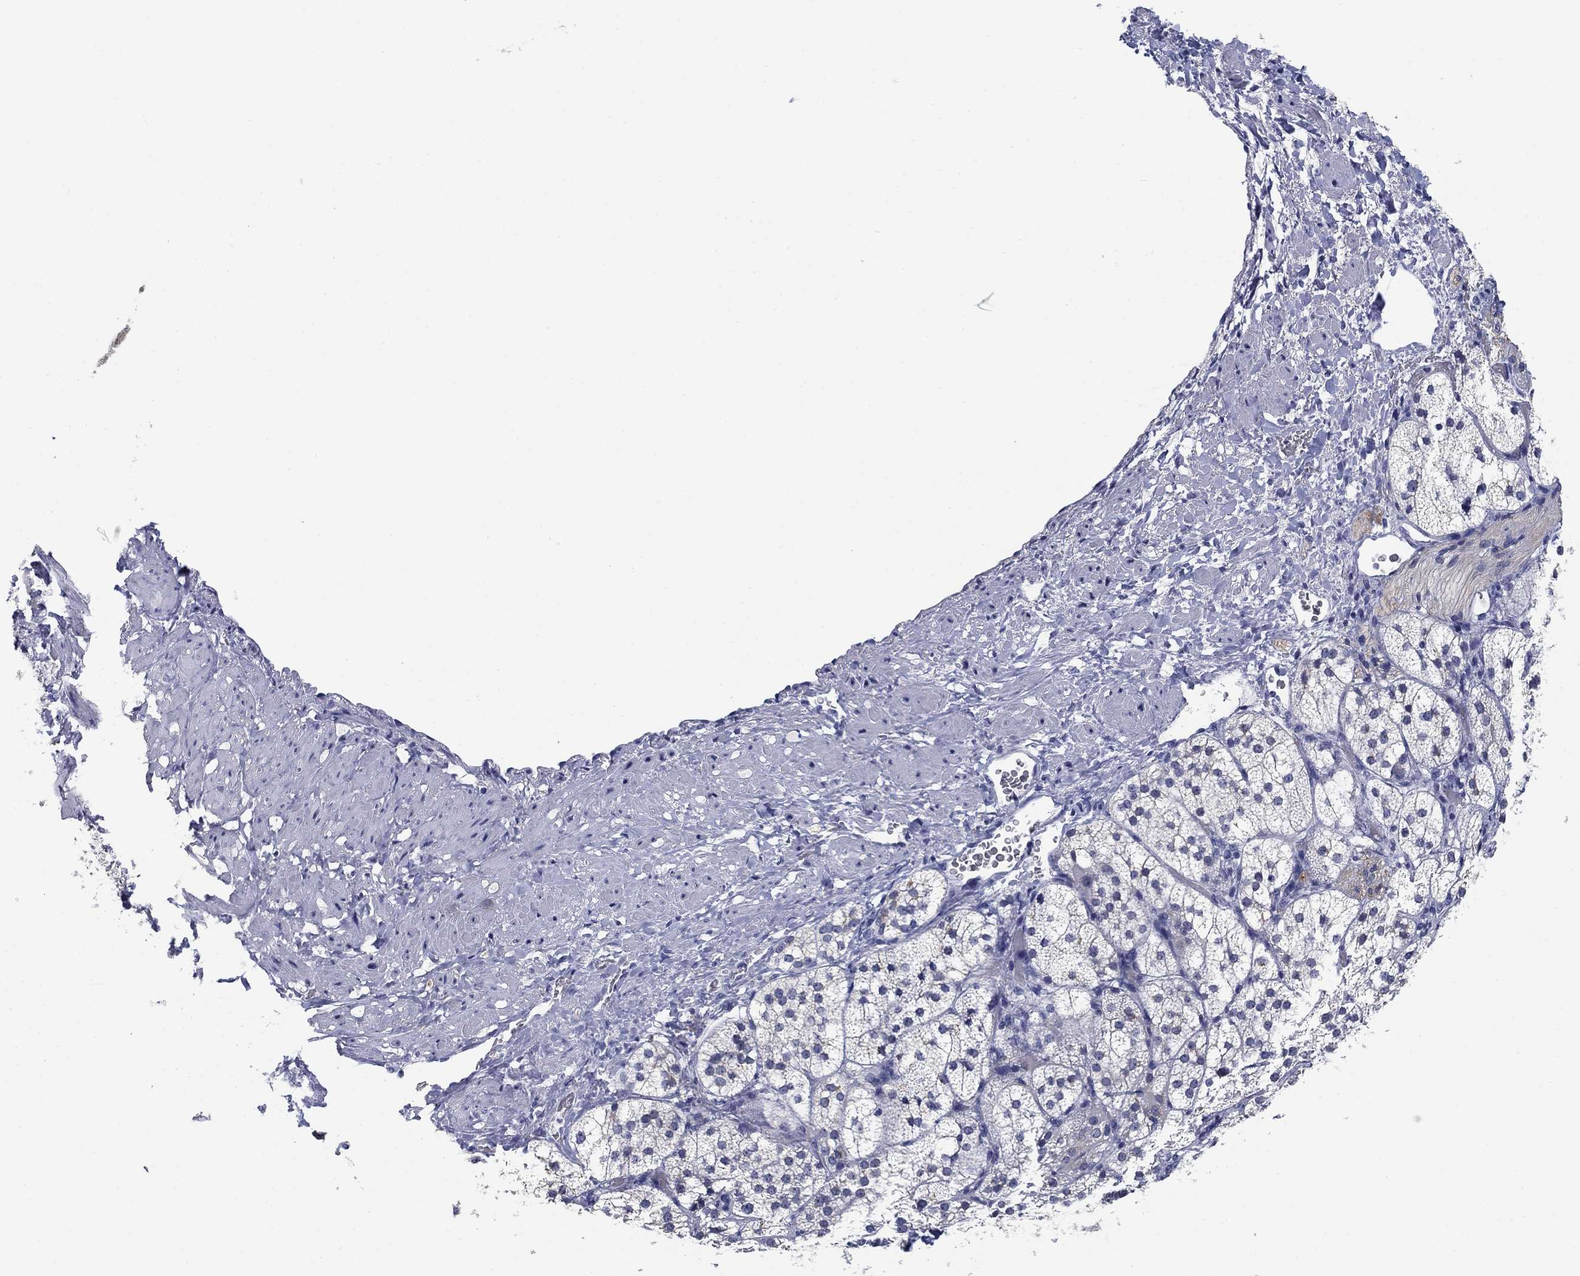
{"staining": {"intensity": "negative", "quantity": "none", "location": "none"}, "tissue": "adrenal gland", "cell_type": "Glandular cells", "image_type": "normal", "snomed": [{"axis": "morphology", "description": "Normal tissue, NOS"}, {"axis": "topography", "description": "Adrenal gland"}], "caption": "There is no significant expression in glandular cells of adrenal gland. (DAB (3,3'-diaminobenzidine) immunohistochemistry, high magnification).", "gene": "CLUL1", "patient": {"sex": "female", "age": 60}}